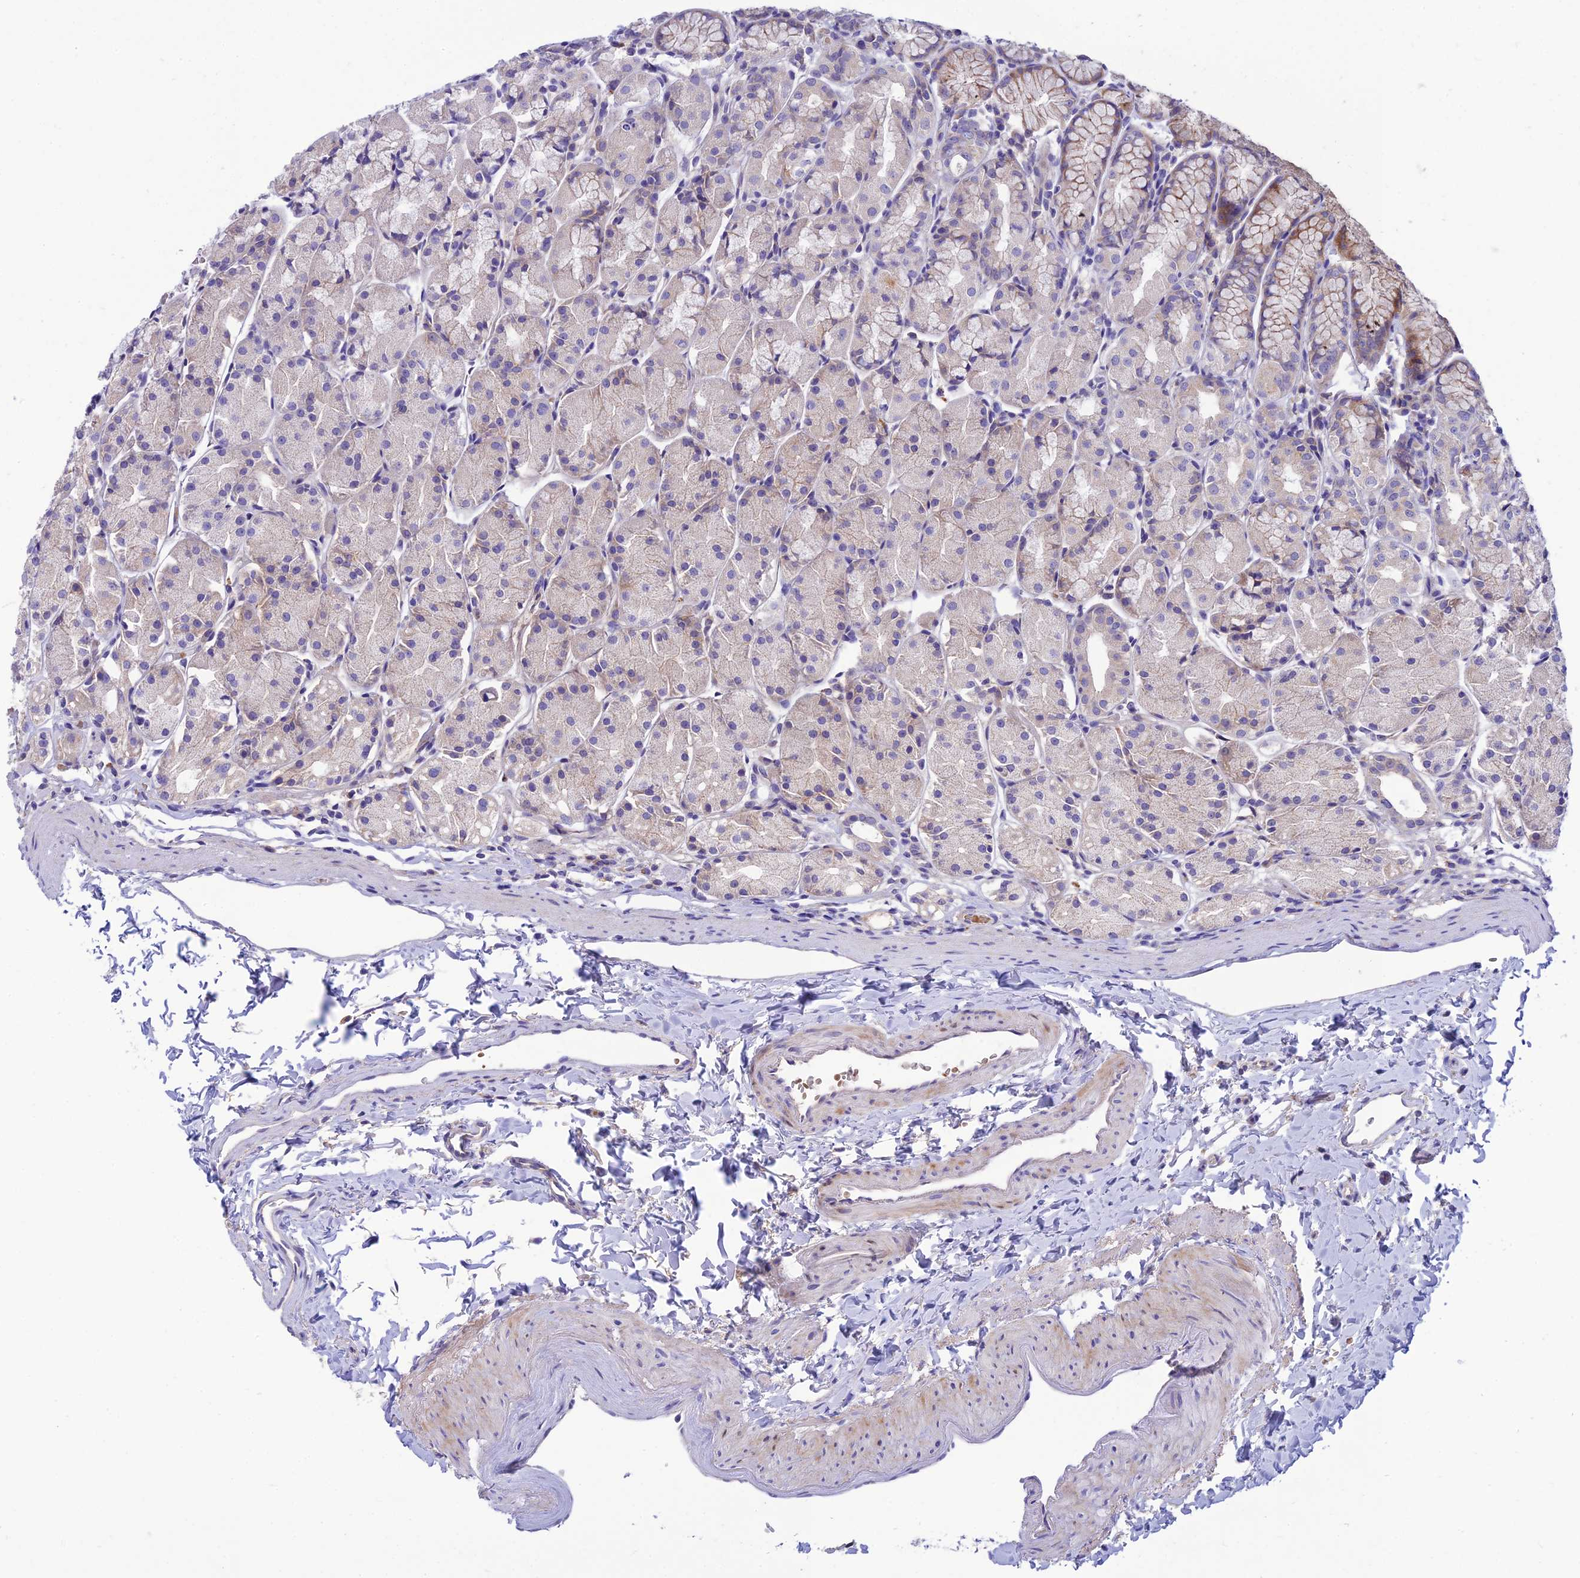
{"staining": {"intensity": "moderate", "quantity": "25%-75%", "location": "cytoplasmic/membranous"}, "tissue": "stomach", "cell_type": "Glandular cells", "image_type": "normal", "snomed": [{"axis": "morphology", "description": "Normal tissue, NOS"}, {"axis": "topography", "description": "Stomach, upper"}], "caption": "High-power microscopy captured an immunohistochemistry histopathology image of benign stomach, revealing moderate cytoplasmic/membranous staining in about 25%-75% of glandular cells.", "gene": "CCDC157", "patient": {"sex": "male", "age": 47}}